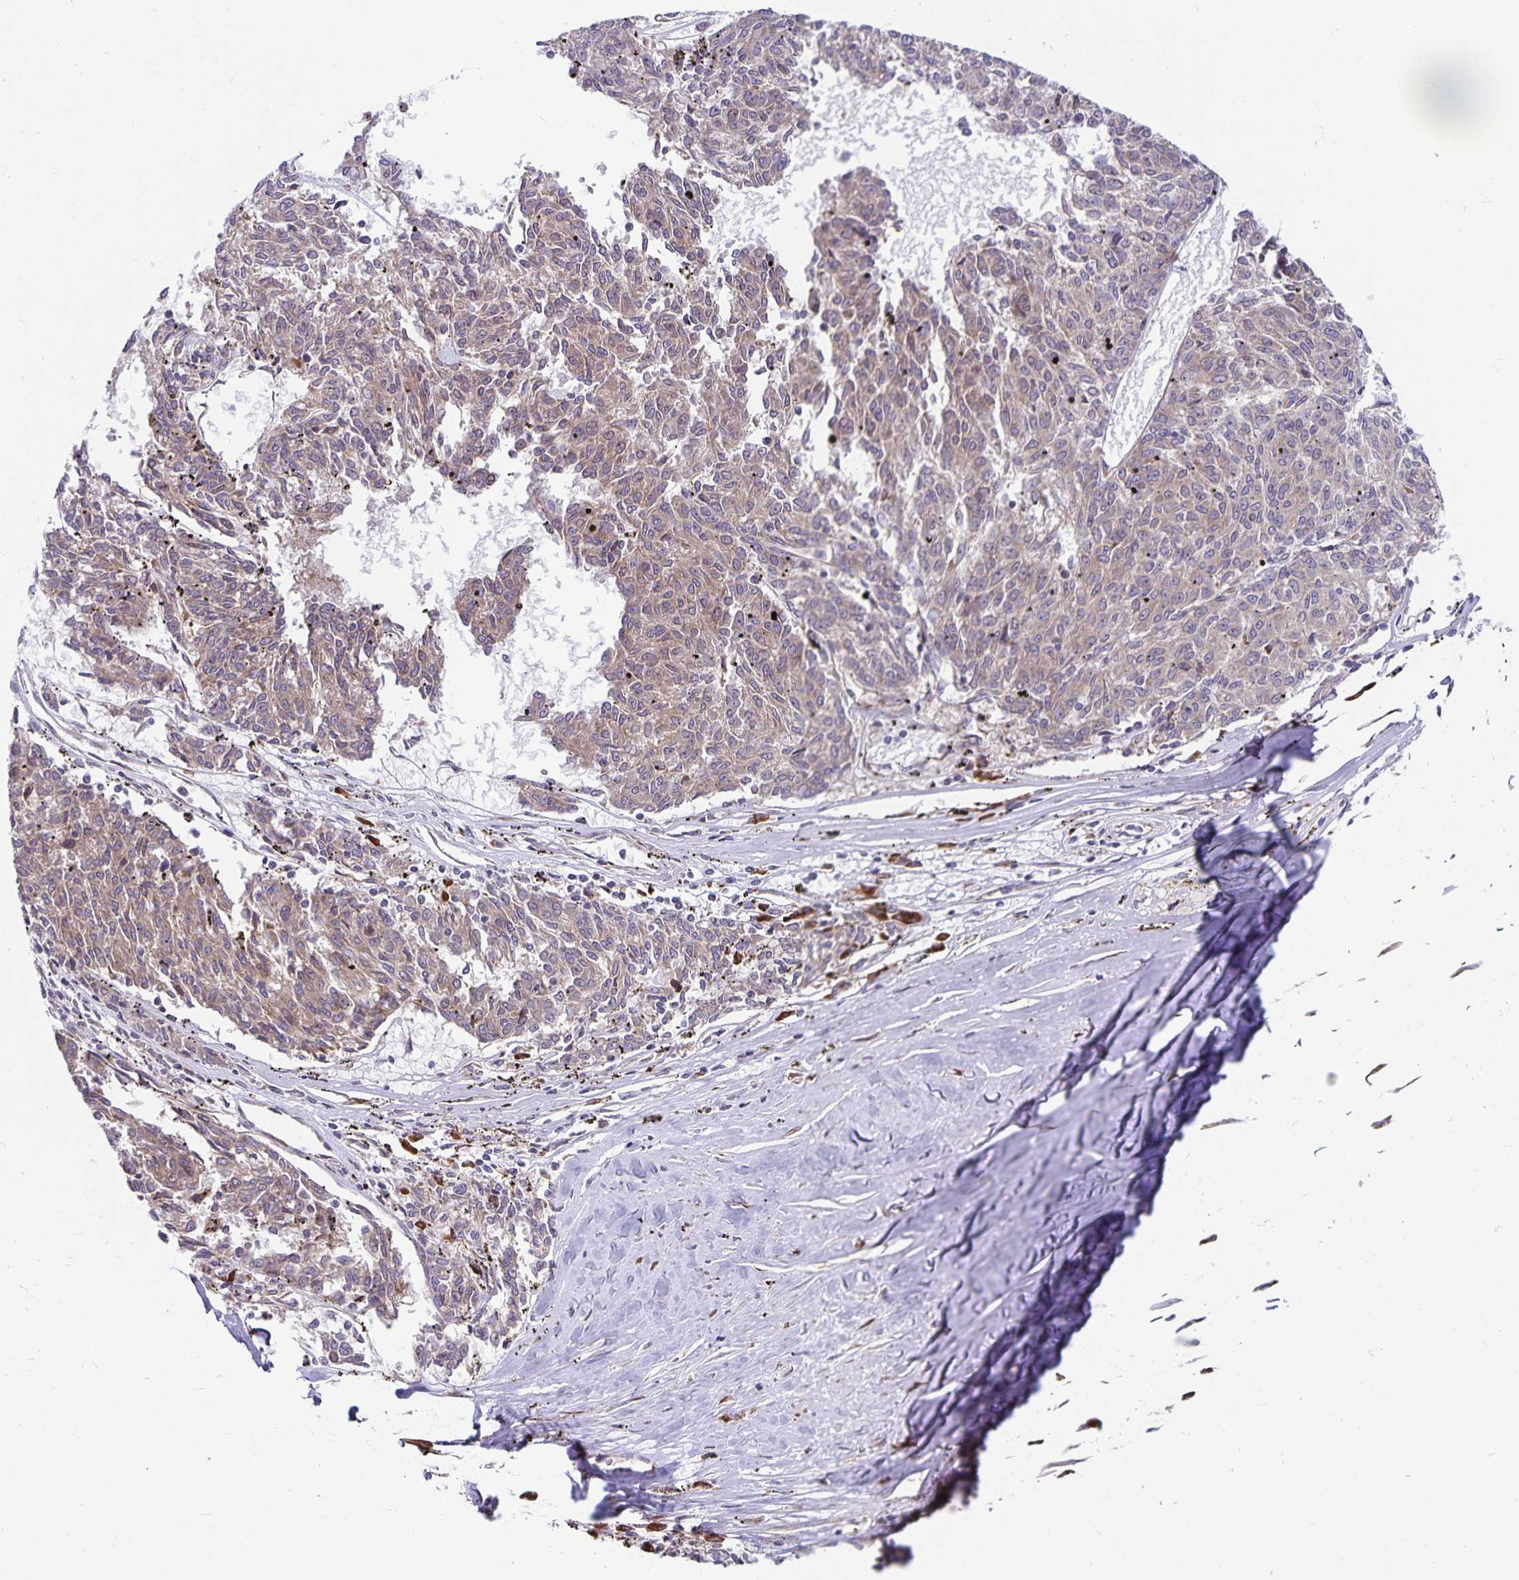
{"staining": {"intensity": "weak", "quantity": ">75%", "location": "cytoplasmic/membranous"}, "tissue": "melanoma", "cell_type": "Tumor cells", "image_type": "cancer", "snomed": [{"axis": "morphology", "description": "Malignant melanoma, NOS"}, {"axis": "topography", "description": "Skin"}], "caption": "DAB (3,3'-diaminobenzidine) immunohistochemical staining of human malignant melanoma reveals weak cytoplasmic/membranous protein staining in about >75% of tumor cells. (Stains: DAB in brown, nuclei in blue, Microscopy: brightfield microscopy at high magnification).", "gene": "SEC62", "patient": {"sex": "female", "age": 72}}